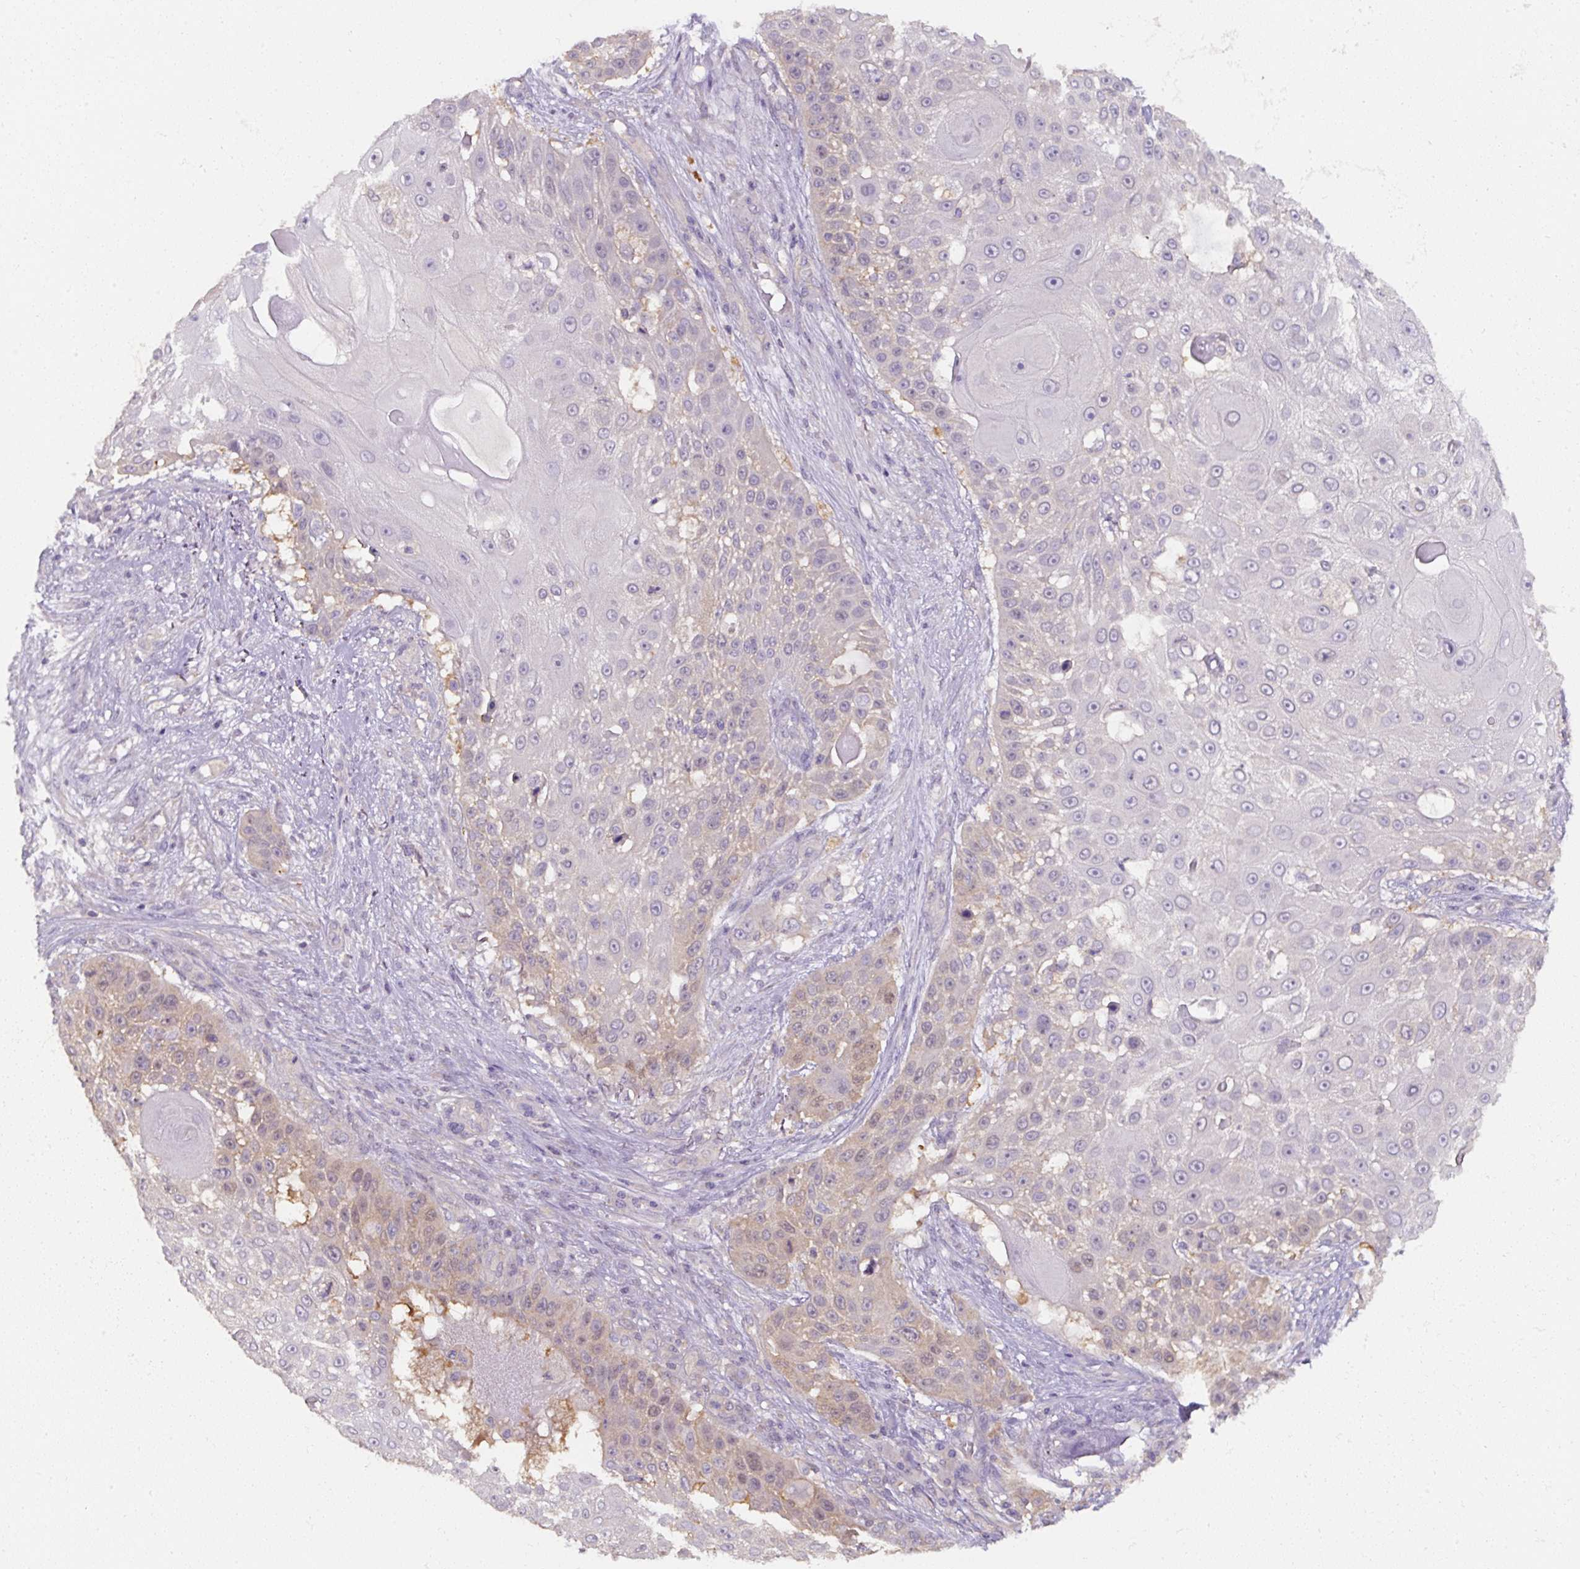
{"staining": {"intensity": "weak", "quantity": "25%-75%", "location": "cytoplasmic/membranous"}, "tissue": "skin cancer", "cell_type": "Tumor cells", "image_type": "cancer", "snomed": [{"axis": "morphology", "description": "Squamous cell carcinoma, NOS"}, {"axis": "topography", "description": "Skin"}], "caption": "Immunohistochemical staining of skin squamous cell carcinoma exhibits low levels of weak cytoplasmic/membranous positivity in about 25%-75% of tumor cells.", "gene": "ST13", "patient": {"sex": "female", "age": 86}}